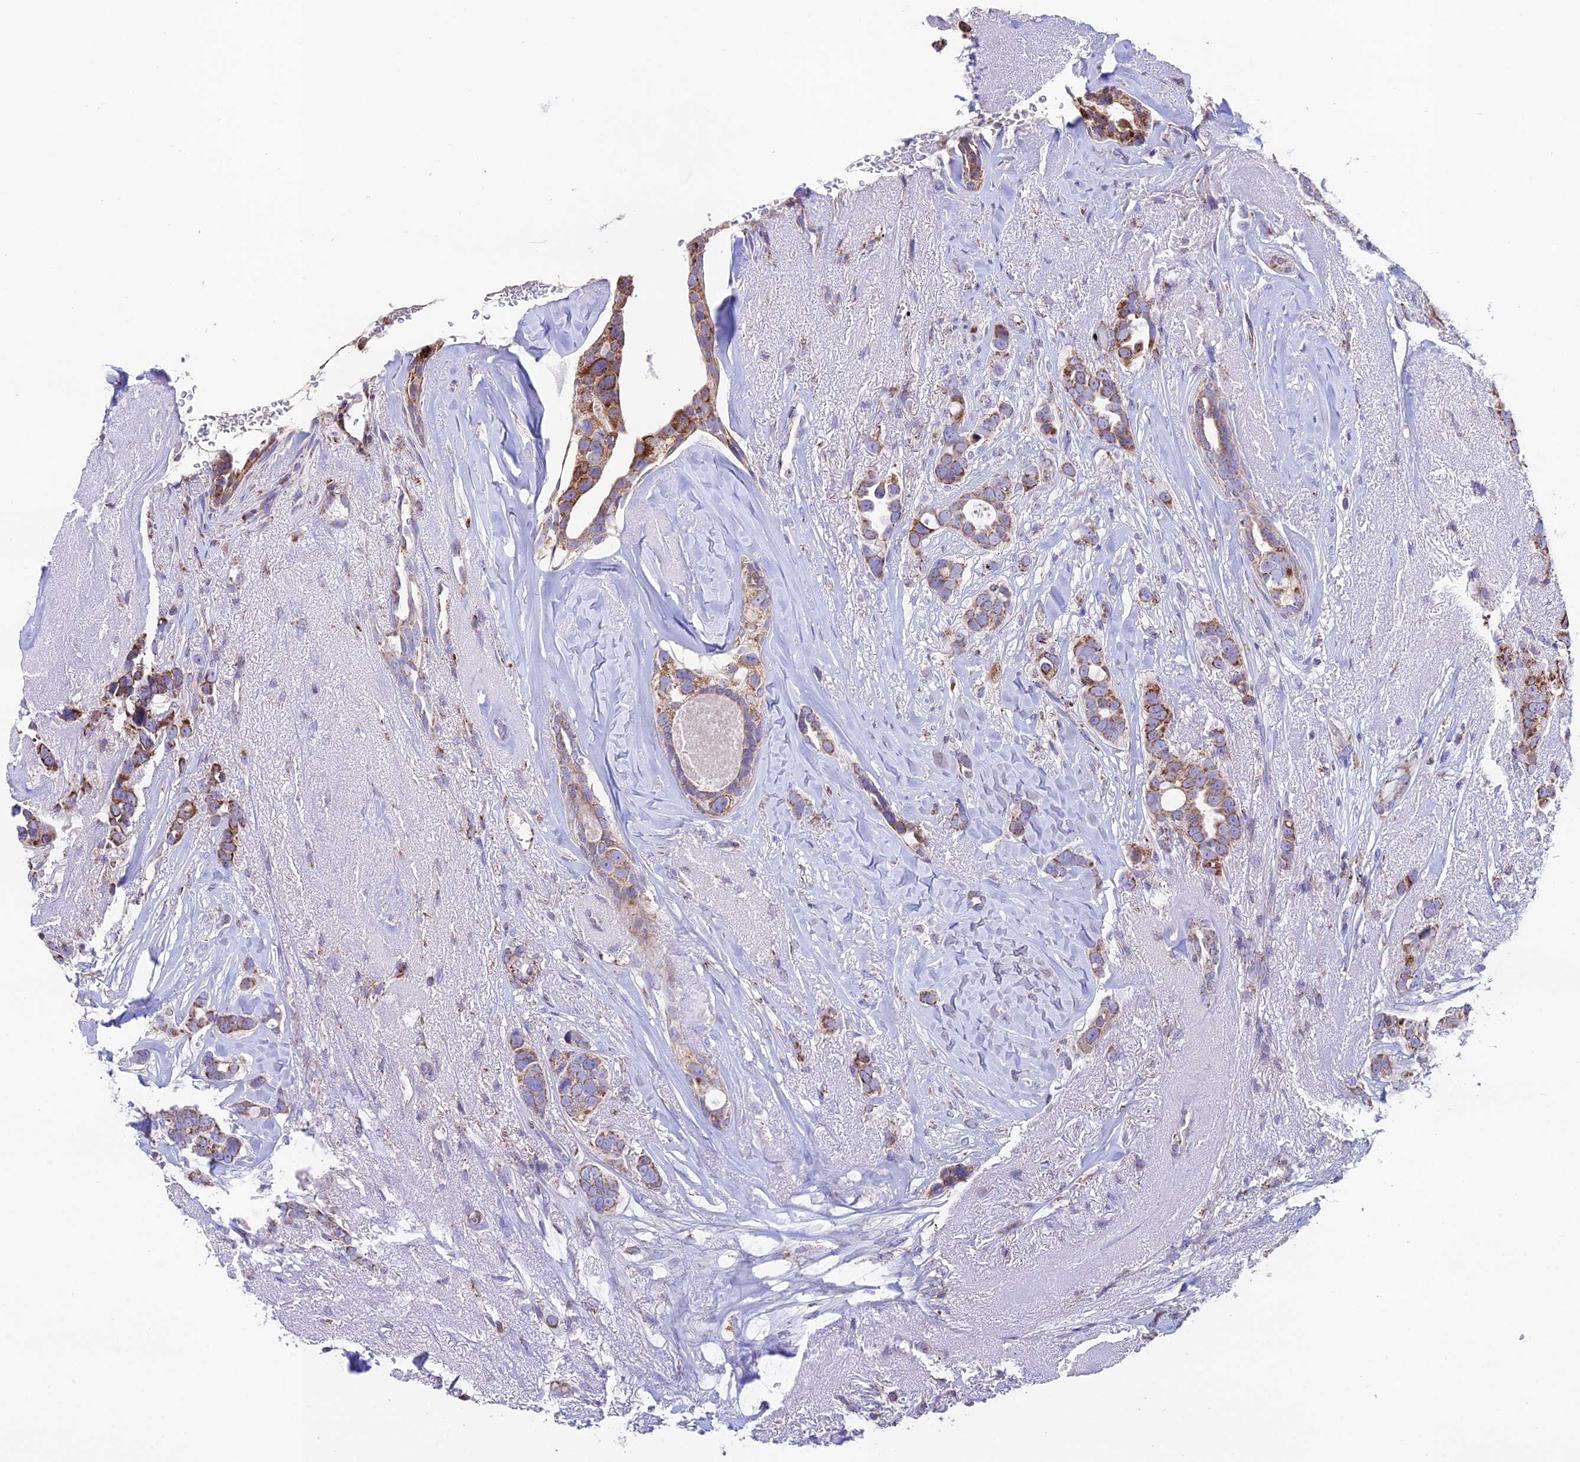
{"staining": {"intensity": "moderate", "quantity": ">75%", "location": "cytoplasmic/membranous"}, "tissue": "breast cancer", "cell_type": "Tumor cells", "image_type": "cancer", "snomed": [{"axis": "morphology", "description": "Lobular carcinoma"}, {"axis": "topography", "description": "Breast"}], "caption": "Immunohistochemistry (IHC) of human breast cancer exhibits medium levels of moderate cytoplasmic/membranous expression in about >75% of tumor cells.", "gene": "HSDL2", "patient": {"sex": "female", "age": 51}}